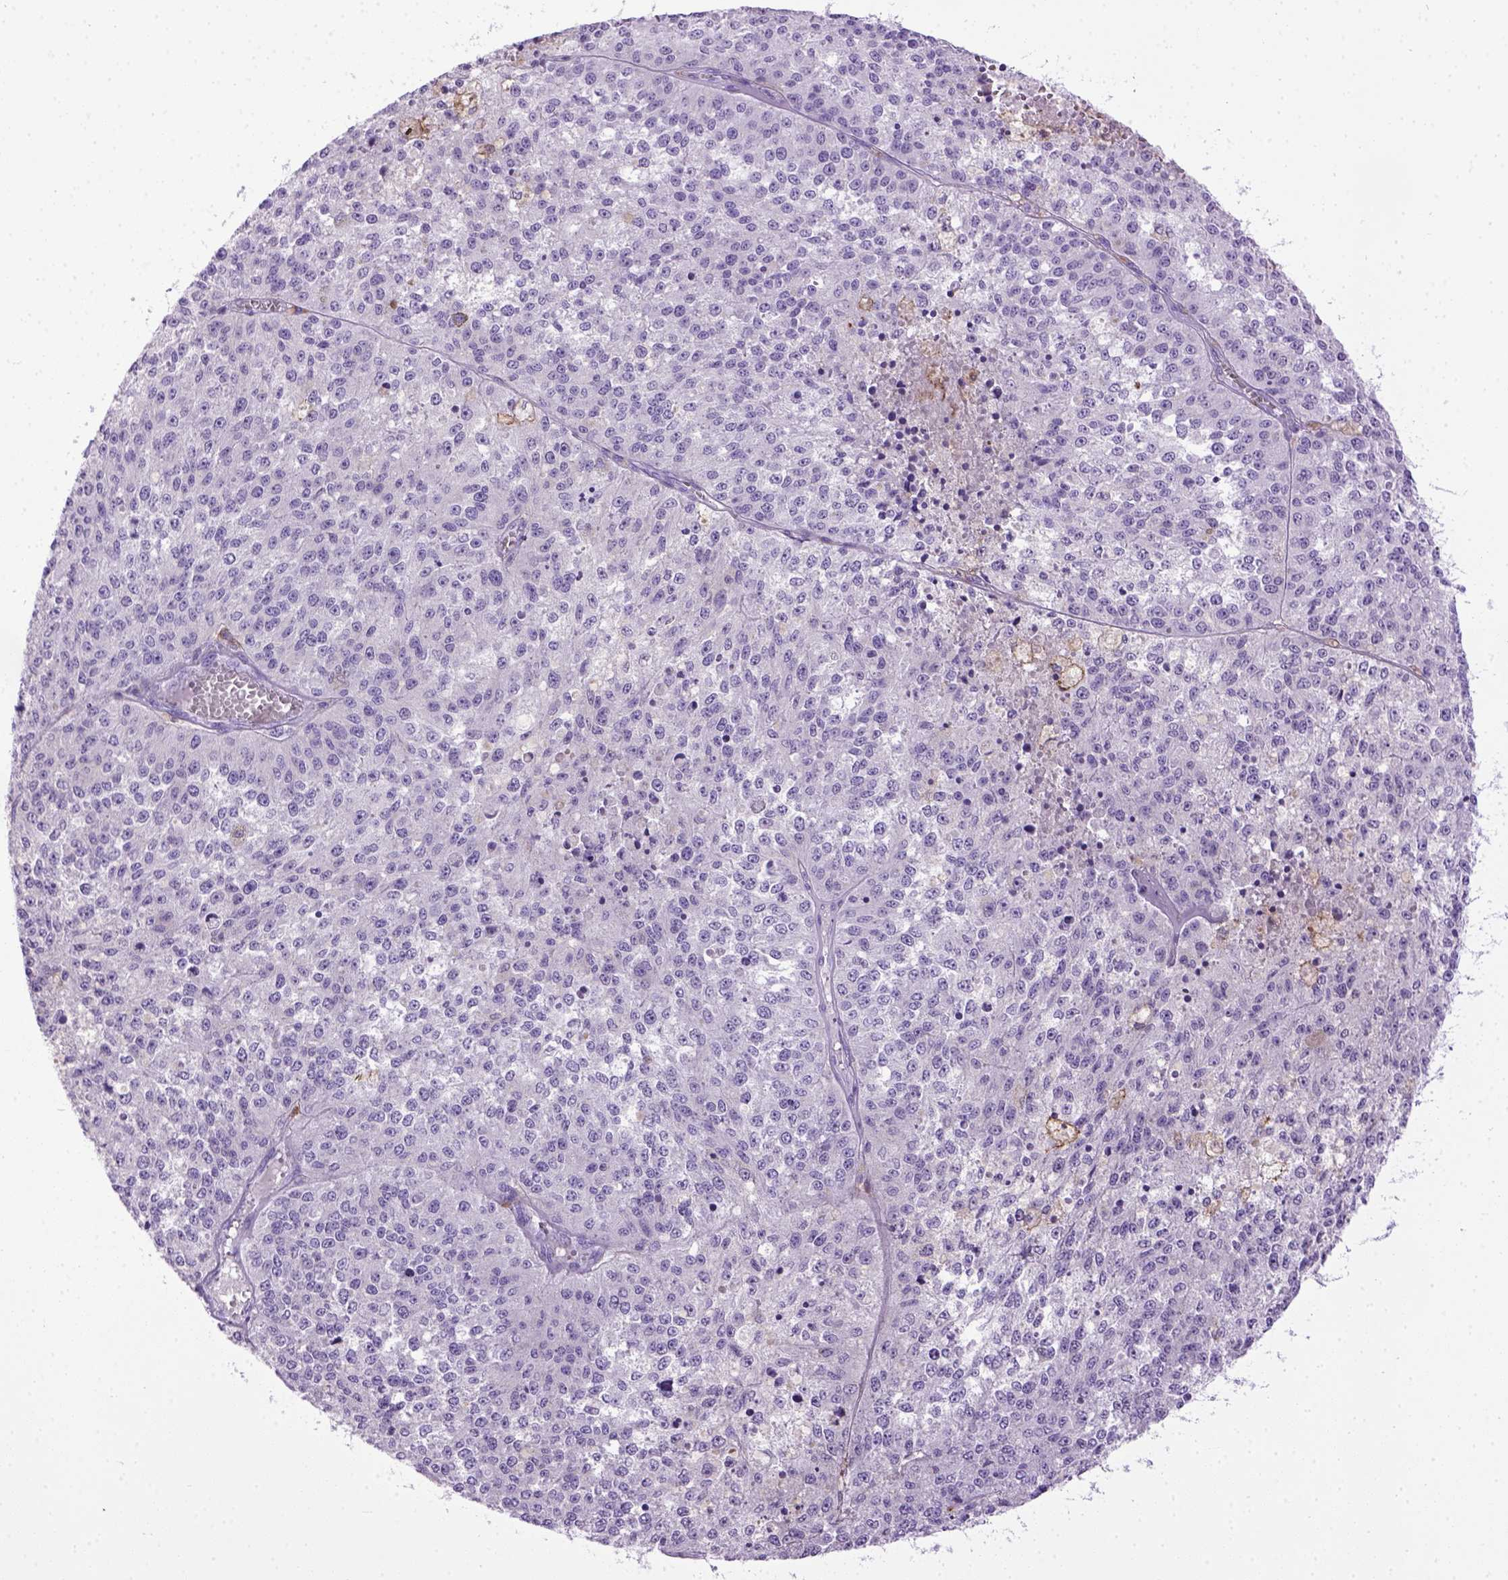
{"staining": {"intensity": "negative", "quantity": "none", "location": "none"}, "tissue": "melanoma", "cell_type": "Tumor cells", "image_type": "cancer", "snomed": [{"axis": "morphology", "description": "Malignant melanoma, Metastatic site"}, {"axis": "topography", "description": "Lymph node"}], "caption": "The micrograph demonstrates no significant expression in tumor cells of malignant melanoma (metastatic site).", "gene": "ITGAX", "patient": {"sex": "female", "age": 64}}